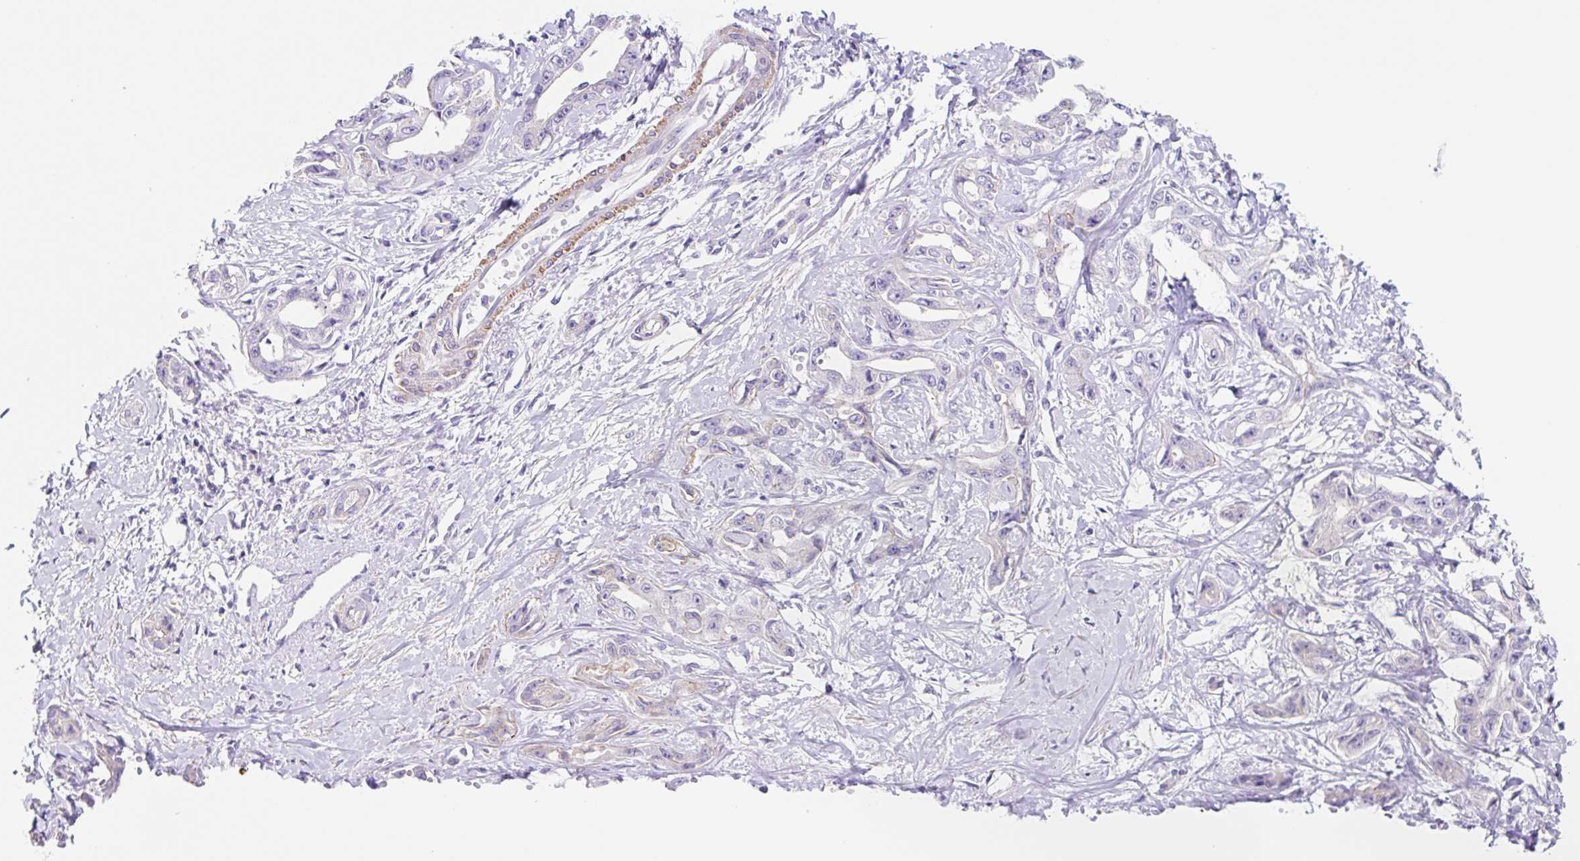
{"staining": {"intensity": "negative", "quantity": "none", "location": "none"}, "tissue": "liver cancer", "cell_type": "Tumor cells", "image_type": "cancer", "snomed": [{"axis": "morphology", "description": "Cholangiocarcinoma"}, {"axis": "topography", "description": "Liver"}], "caption": "Micrograph shows no protein staining in tumor cells of liver cancer tissue. The staining is performed using DAB brown chromogen with nuclei counter-stained in using hematoxylin.", "gene": "DCAF17", "patient": {"sex": "male", "age": 59}}